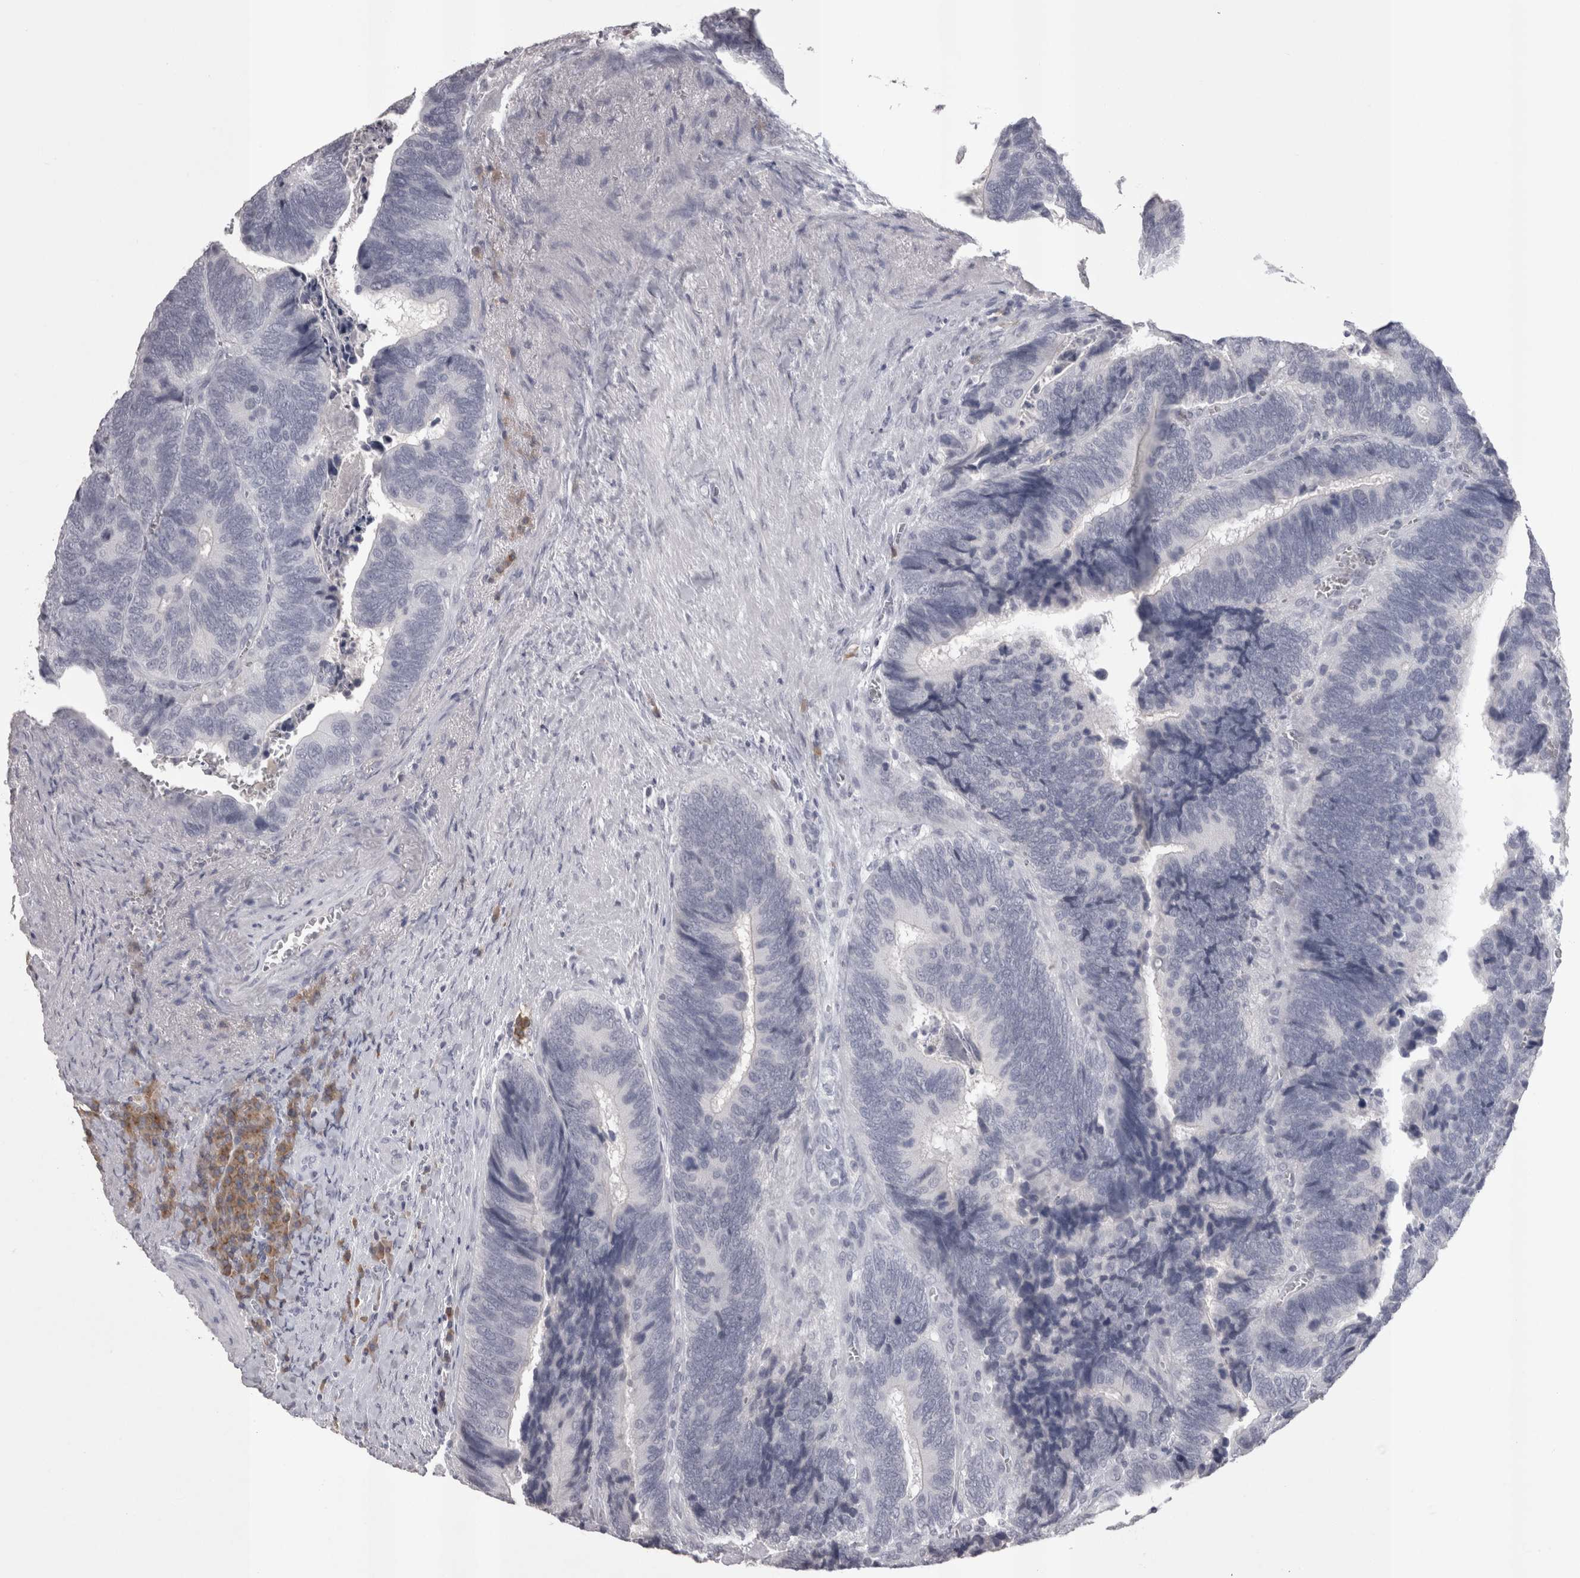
{"staining": {"intensity": "negative", "quantity": "none", "location": "none"}, "tissue": "colorectal cancer", "cell_type": "Tumor cells", "image_type": "cancer", "snomed": [{"axis": "morphology", "description": "Adenocarcinoma, NOS"}, {"axis": "topography", "description": "Colon"}], "caption": "The histopathology image reveals no significant positivity in tumor cells of colorectal cancer (adenocarcinoma).", "gene": "LAX1", "patient": {"sex": "male", "age": 72}}